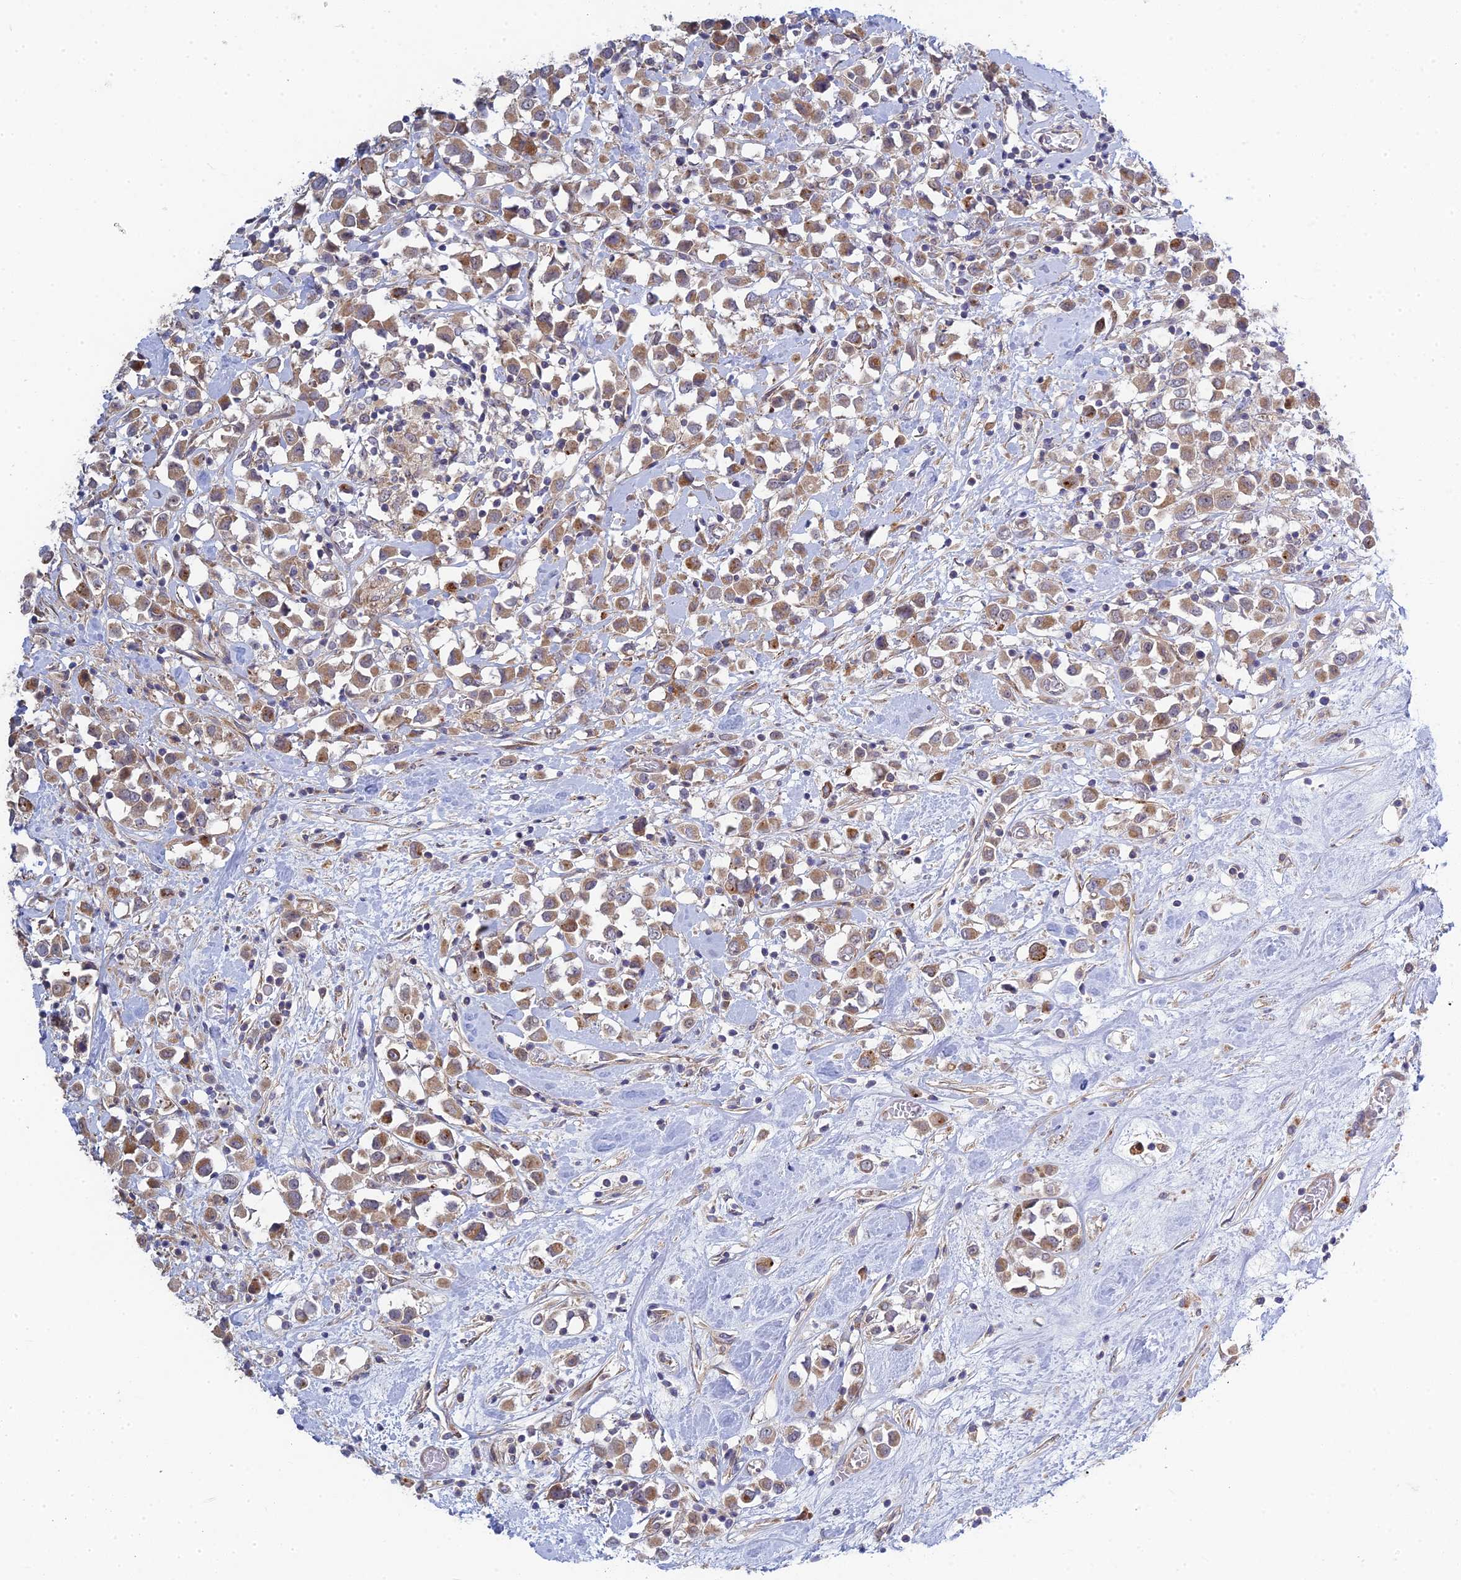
{"staining": {"intensity": "moderate", "quantity": ">75%", "location": "cytoplasmic/membranous"}, "tissue": "breast cancer", "cell_type": "Tumor cells", "image_type": "cancer", "snomed": [{"axis": "morphology", "description": "Duct carcinoma"}, {"axis": "topography", "description": "Breast"}], "caption": "IHC of breast infiltrating ductal carcinoma shows medium levels of moderate cytoplasmic/membranous positivity in approximately >75% of tumor cells.", "gene": "INCA1", "patient": {"sex": "female", "age": 61}}